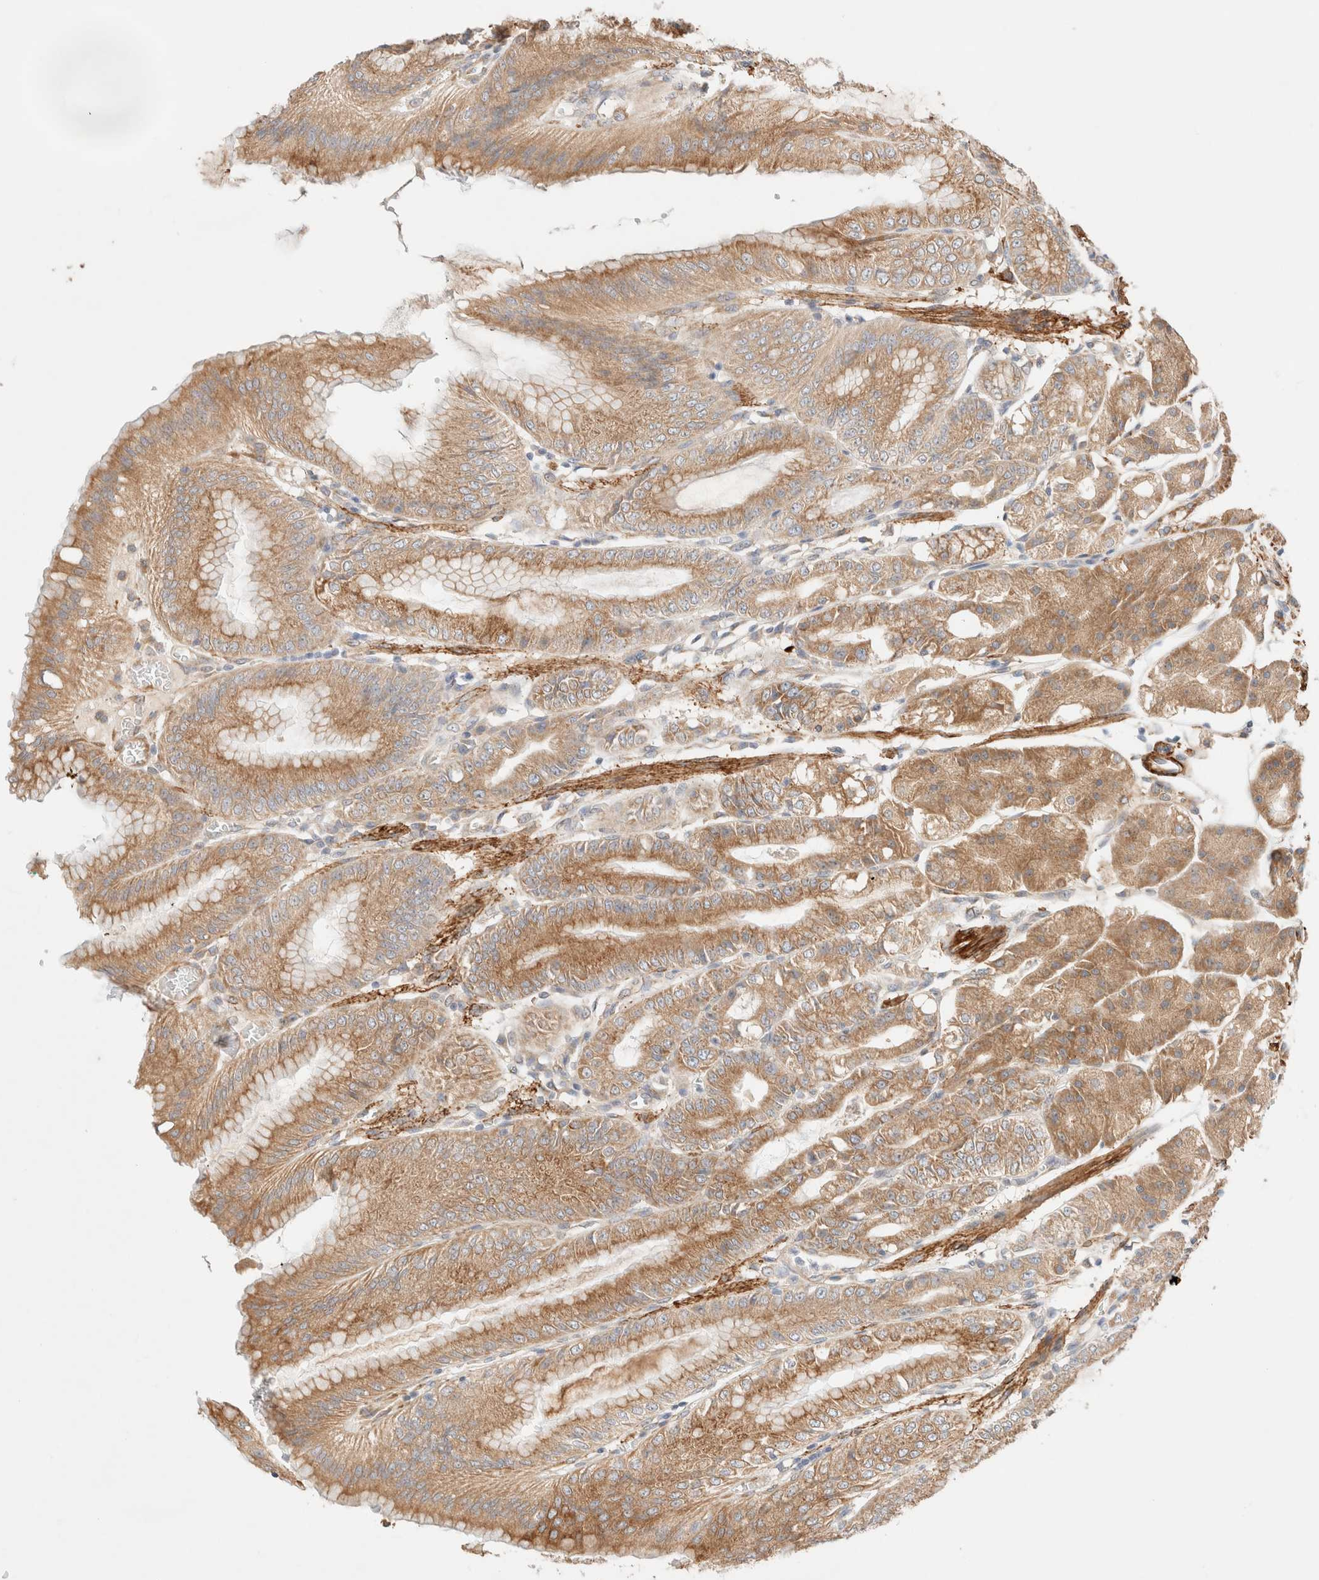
{"staining": {"intensity": "moderate", "quantity": ">75%", "location": "cytoplasmic/membranous"}, "tissue": "stomach", "cell_type": "Glandular cells", "image_type": "normal", "snomed": [{"axis": "morphology", "description": "Normal tissue, NOS"}, {"axis": "topography", "description": "Stomach, lower"}], "caption": "Immunohistochemical staining of benign human stomach displays >75% levels of moderate cytoplasmic/membranous protein staining in approximately >75% of glandular cells.", "gene": "RRP15", "patient": {"sex": "male", "age": 71}}